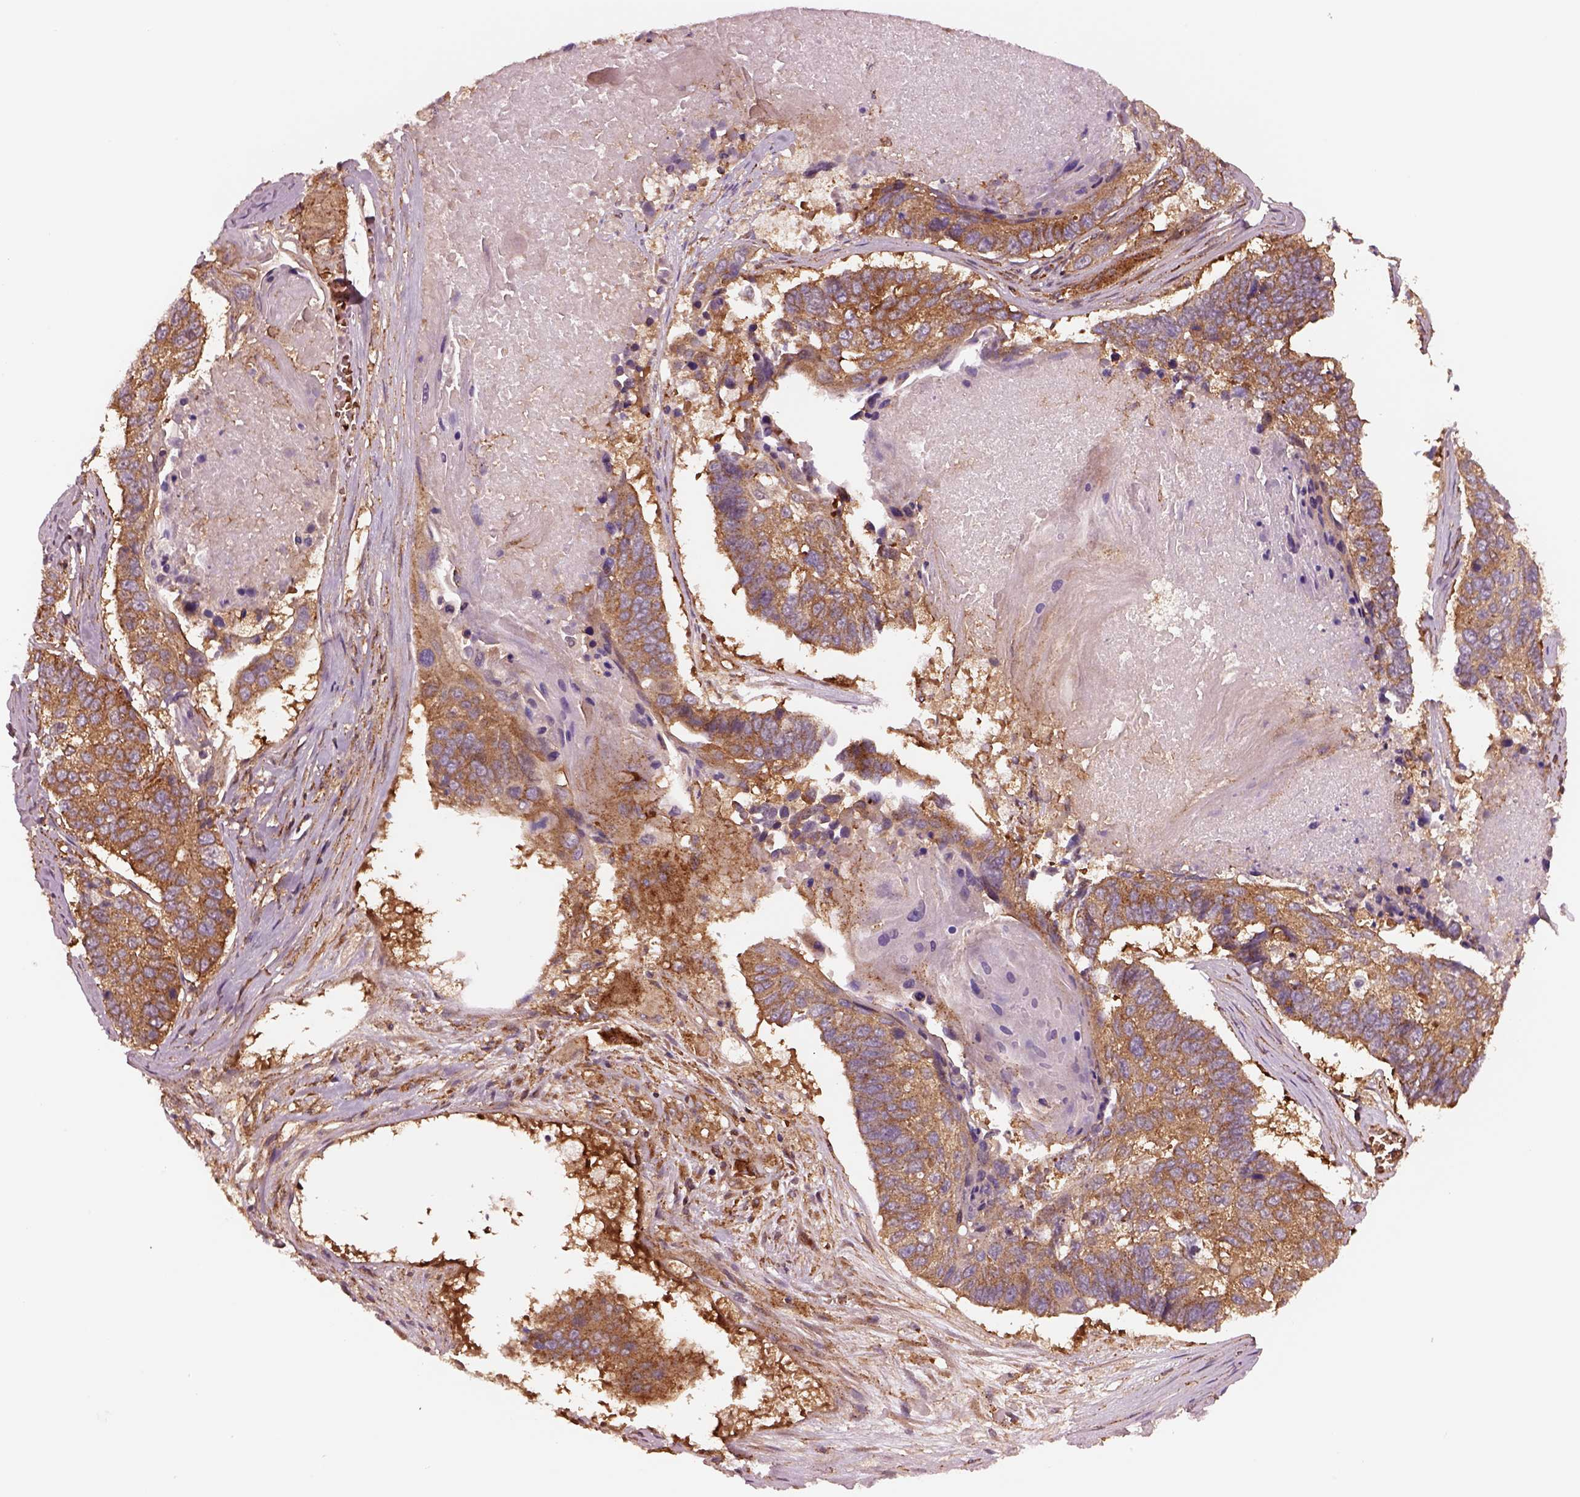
{"staining": {"intensity": "moderate", "quantity": ">75%", "location": "cytoplasmic/membranous"}, "tissue": "lung cancer", "cell_type": "Tumor cells", "image_type": "cancer", "snomed": [{"axis": "morphology", "description": "Squamous cell carcinoma, NOS"}, {"axis": "topography", "description": "Lung"}], "caption": "The micrograph shows a brown stain indicating the presence of a protein in the cytoplasmic/membranous of tumor cells in lung cancer.", "gene": "WASHC2A", "patient": {"sex": "male", "age": 73}}